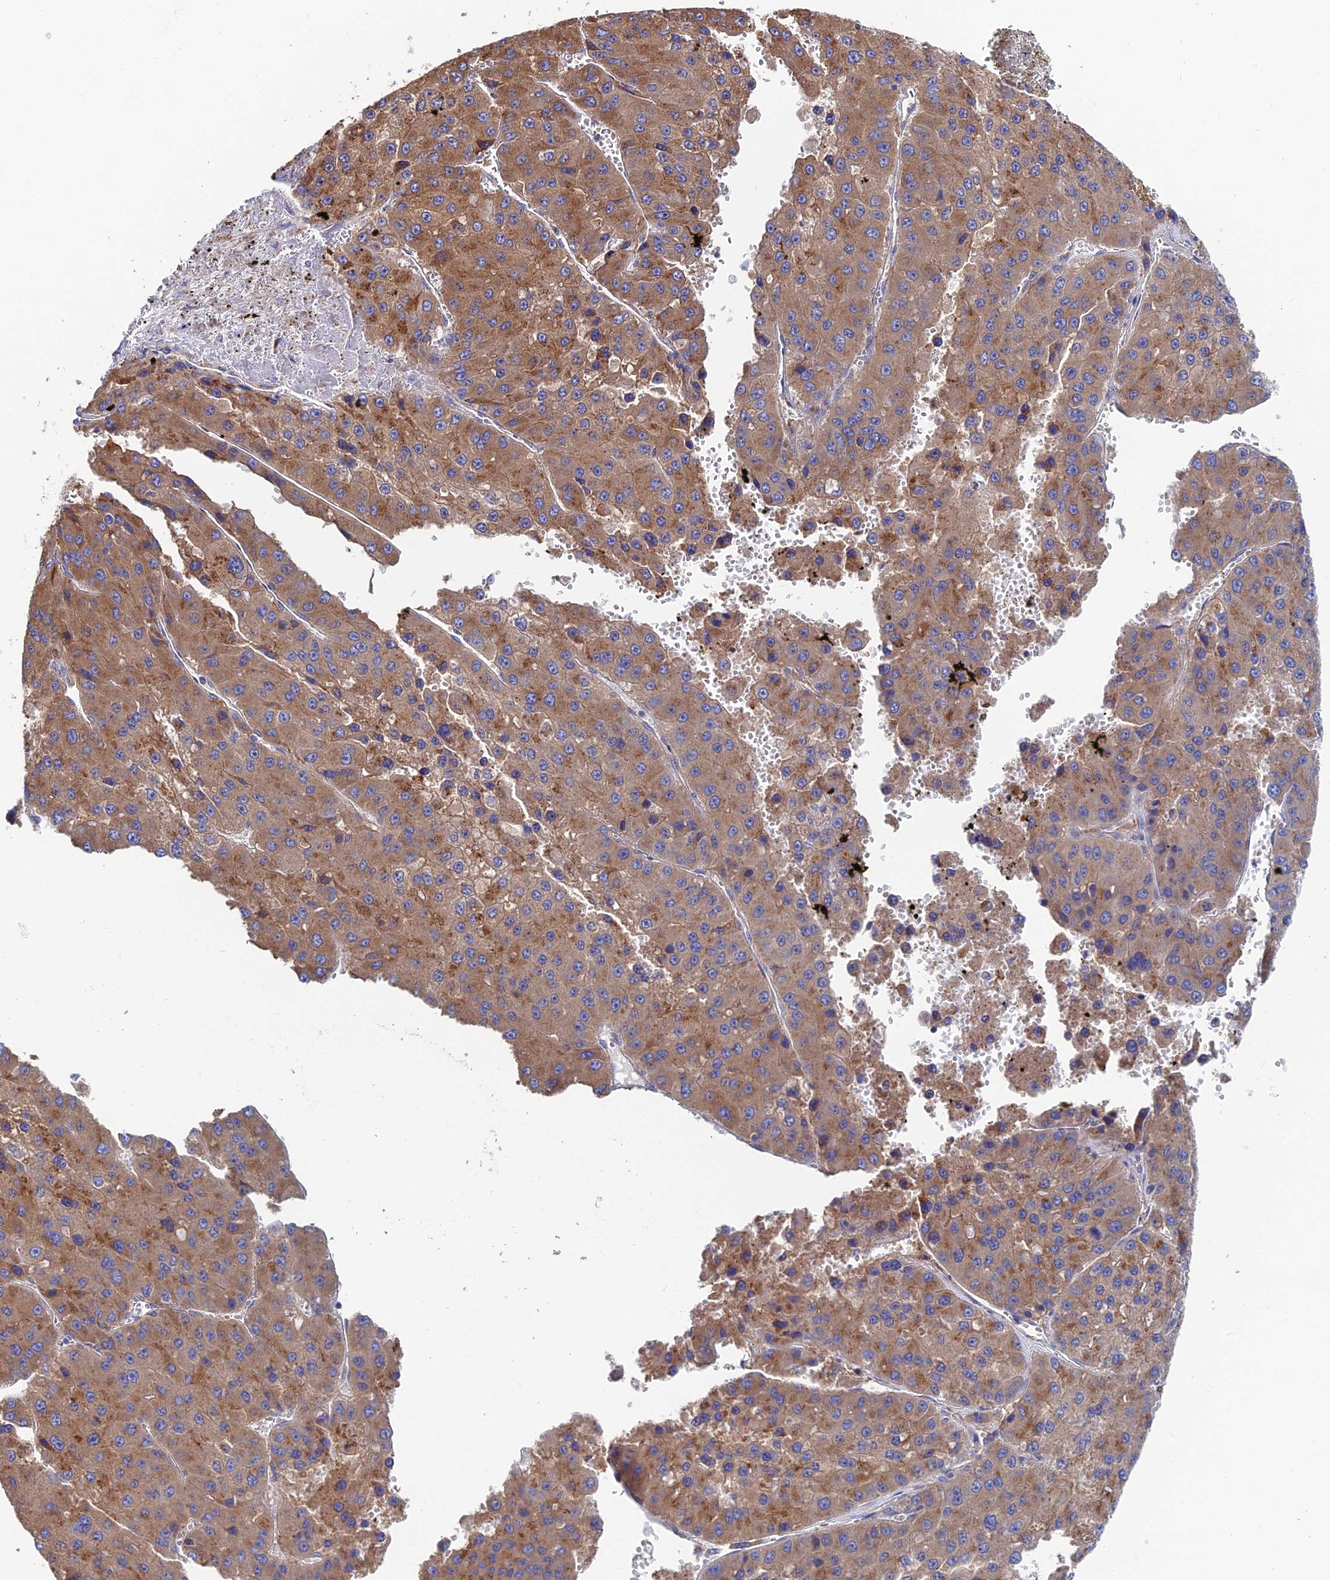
{"staining": {"intensity": "moderate", "quantity": ">75%", "location": "cytoplasmic/membranous"}, "tissue": "liver cancer", "cell_type": "Tumor cells", "image_type": "cancer", "snomed": [{"axis": "morphology", "description": "Carcinoma, Hepatocellular, NOS"}, {"axis": "topography", "description": "Liver"}], "caption": "Hepatocellular carcinoma (liver) tissue exhibits moderate cytoplasmic/membranous staining in about >75% of tumor cells, visualized by immunohistochemistry. The staining is performed using DAB (3,3'-diaminobenzidine) brown chromogen to label protein expression. The nuclei are counter-stained blue using hematoxylin.", "gene": "CLCN3", "patient": {"sex": "female", "age": 73}}